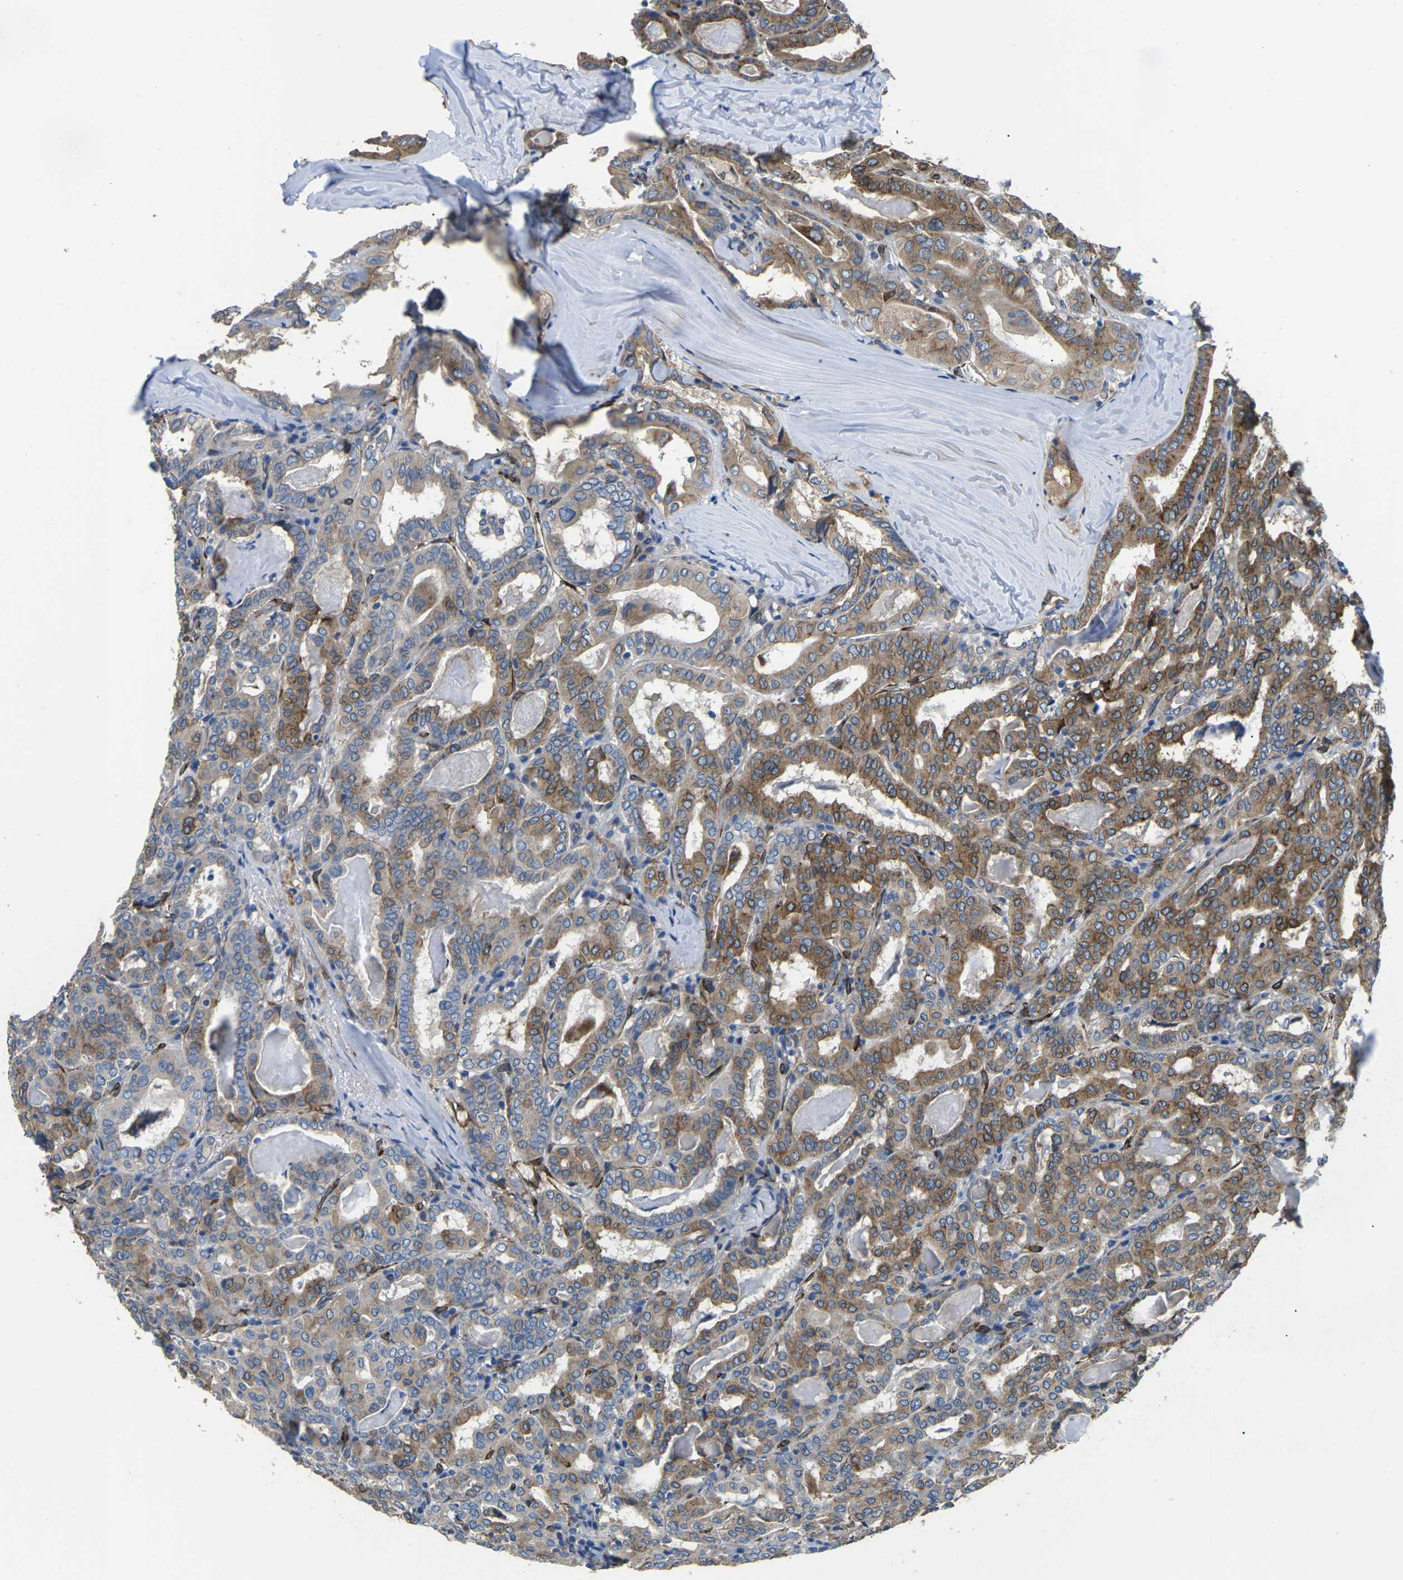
{"staining": {"intensity": "moderate", "quantity": ">75%", "location": "cytoplasmic/membranous"}, "tissue": "thyroid cancer", "cell_type": "Tumor cells", "image_type": "cancer", "snomed": [{"axis": "morphology", "description": "Papillary adenocarcinoma, NOS"}, {"axis": "topography", "description": "Thyroid gland"}], "caption": "Immunohistochemistry (DAB) staining of thyroid papillary adenocarcinoma shows moderate cytoplasmic/membranous protein positivity in about >75% of tumor cells. (Brightfield microscopy of DAB IHC at high magnification).", "gene": "PDZD8", "patient": {"sex": "female", "age": 42}}